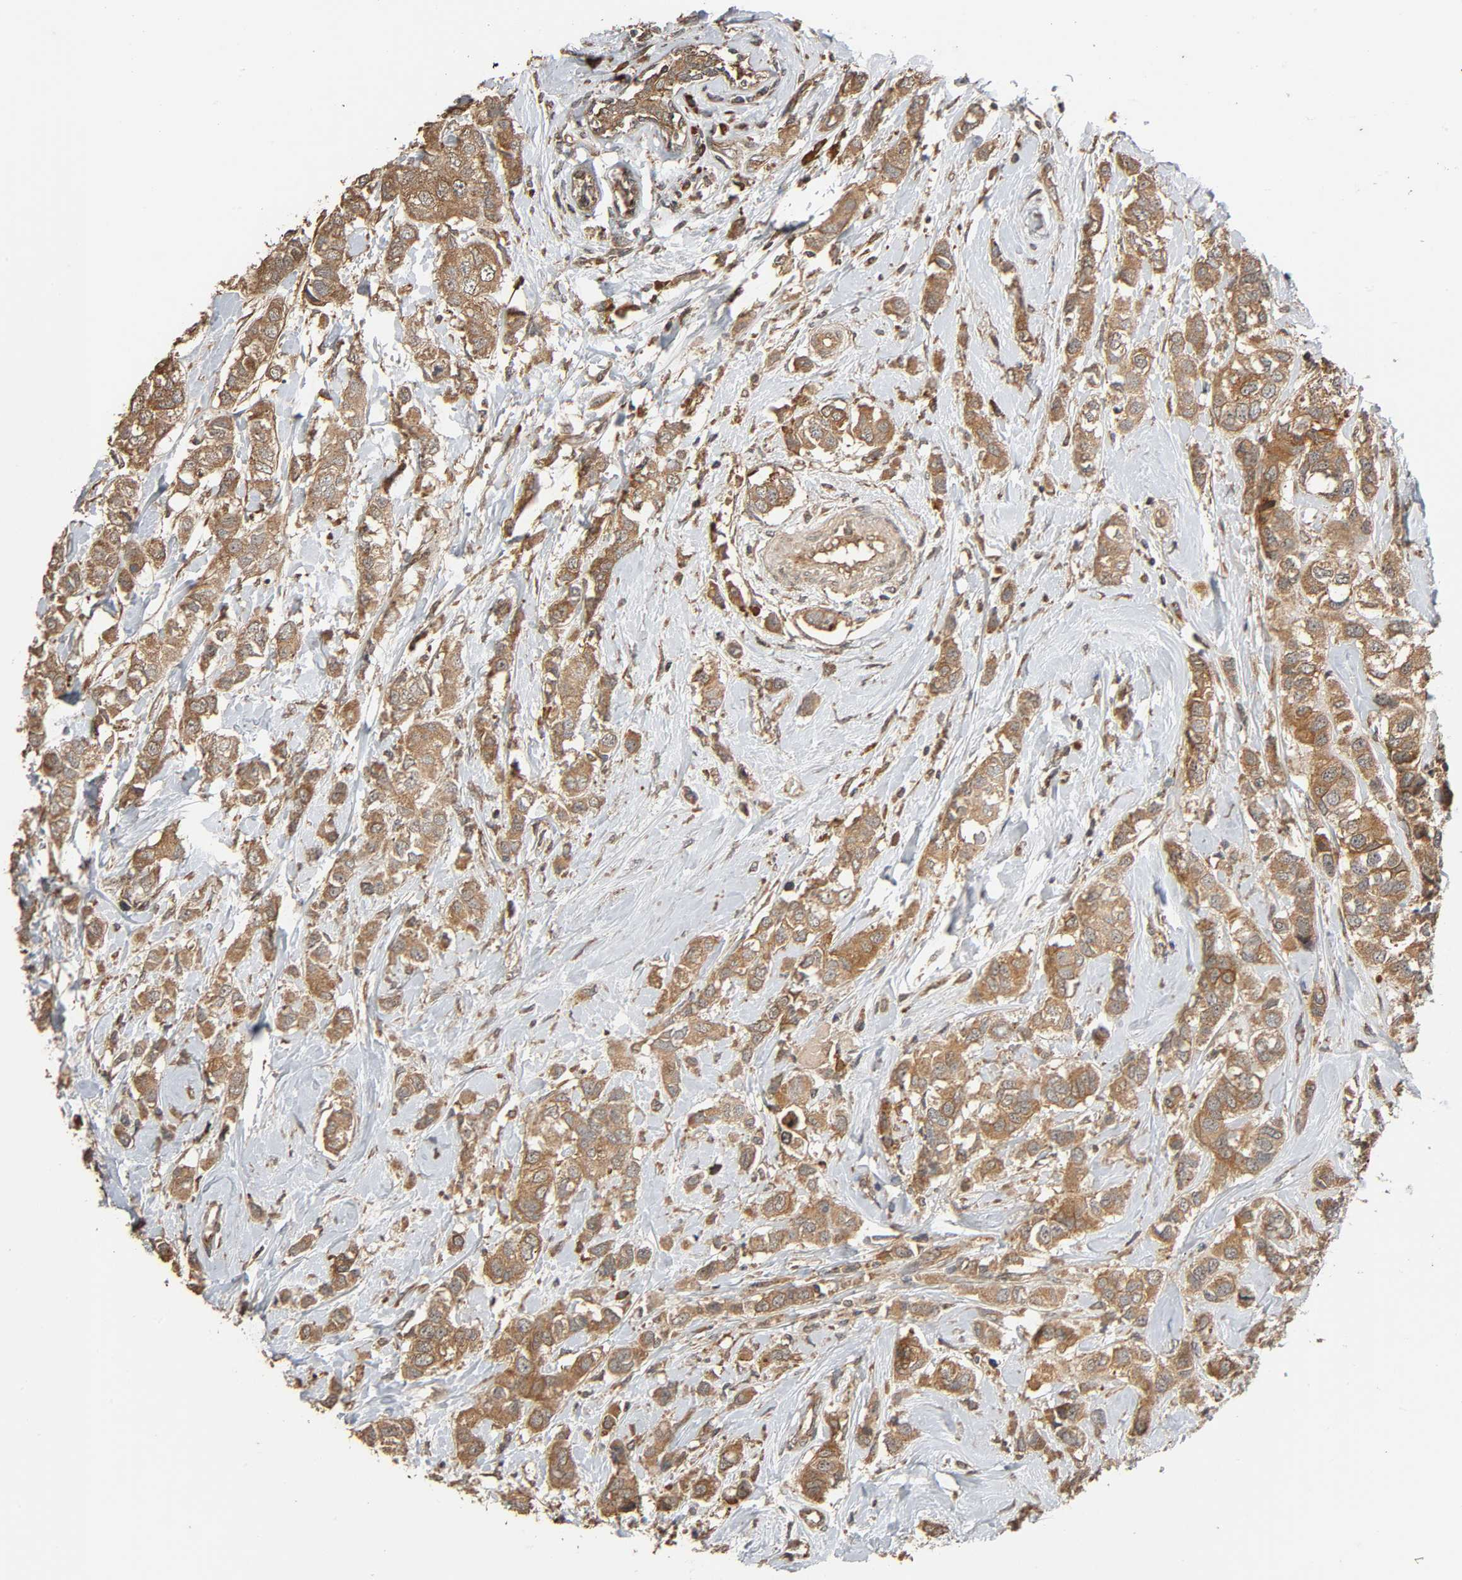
{"staining": {"intensity": "moderate", "quantity": ">75%", "location": "cytoplasmic/membranous"}, "tissue": "breast cancer", "cell_type": "Tumor cells", "image_type": "cancer", "snomed": [{"axis": "morphology", "description": "Duct carcinoma"}, {"axis": "topography", "description": "Breast"}], "caption": "DAB (3,3'-diaminobenzidine) immunohistochemical staining of human breast cancer (infiltrating ductal carcinoma) exhibits moderate cytoplasmic/membranous protein staining in approximately >75% of tumor cells. Using DAB (brown) and hematoxylin (blue) stains, captured at high magnification using brightfield microscopy.", "gene": "MAP3K8", "patient": {"sex": "female", "age": 50}}